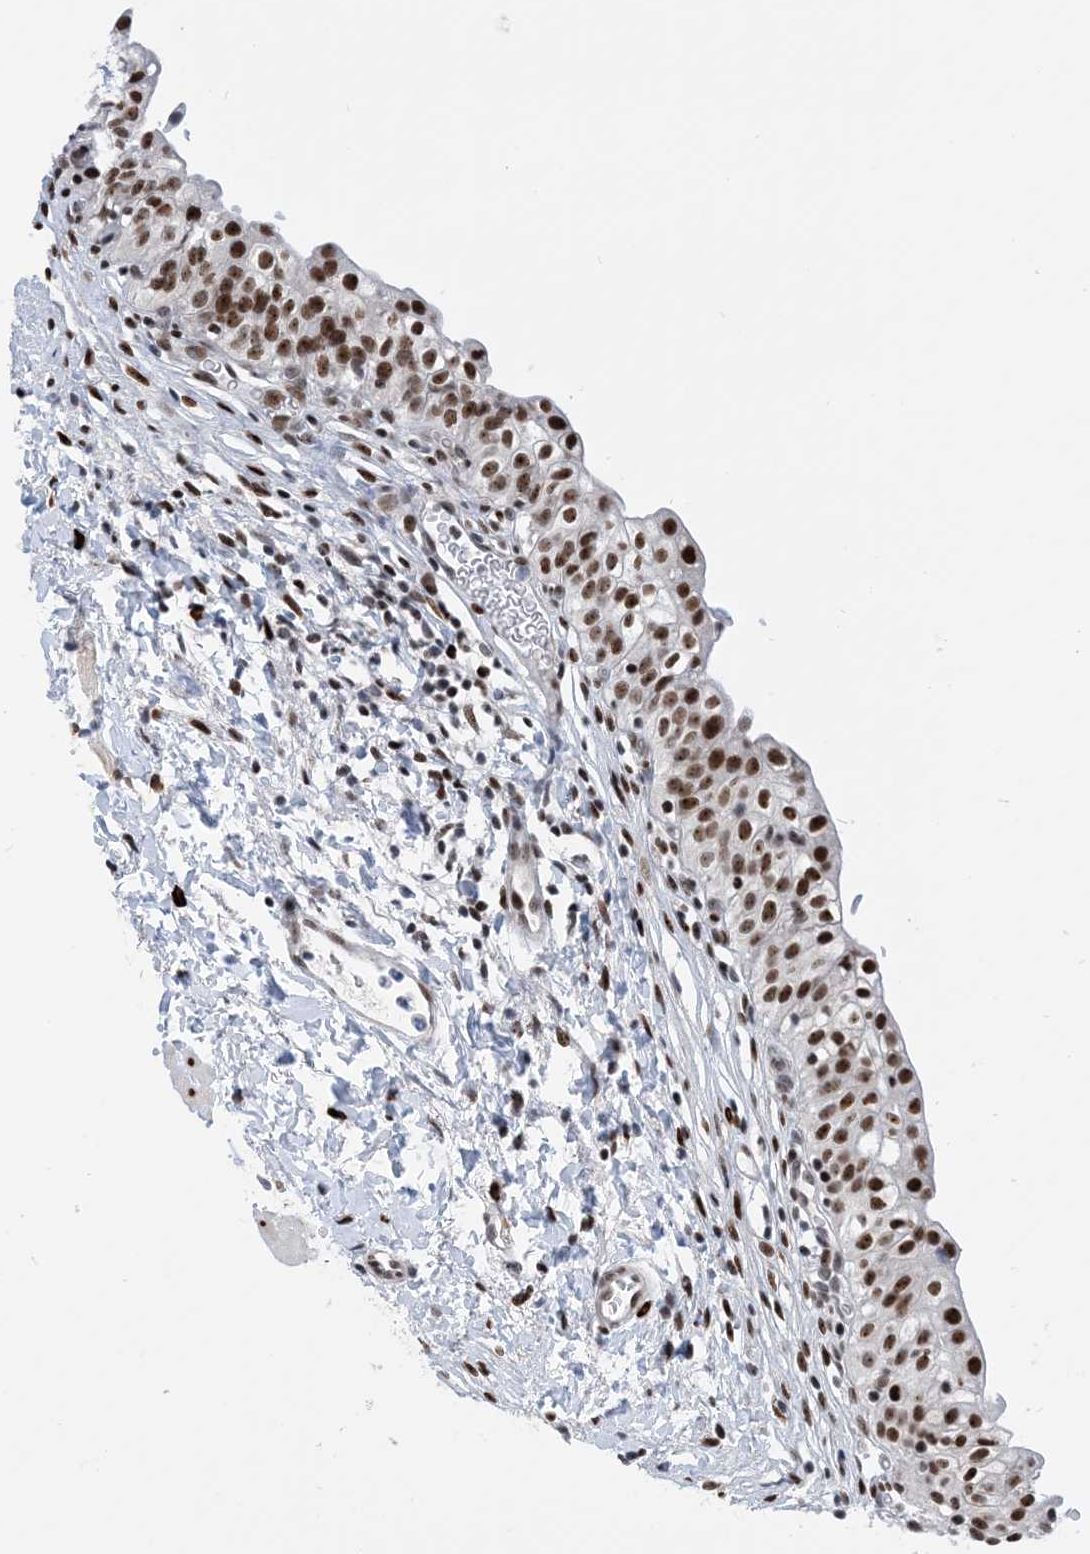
{"staining": {"intensity": "strong", "quantity": ">75%", "location": "nuclear"}, "tissue": "urinary bladder", "cell_type": "Urothelial cells", "image_type": "normal", "snomed": [{"axis": "morphology", "description": "Normal tissue, NOS"}, {"axis": "topography", "description": "Urinary bladder"}], "caption": "Urothelial cells reveal high levels of strong nuclear expression in approximately >75% of cells in benign urinary bladder. (DAB = brown stain, brightfield microscopy at high magnification).", "gene": "TSPYL1", "patient": {"sex": "male", "age": 55}}